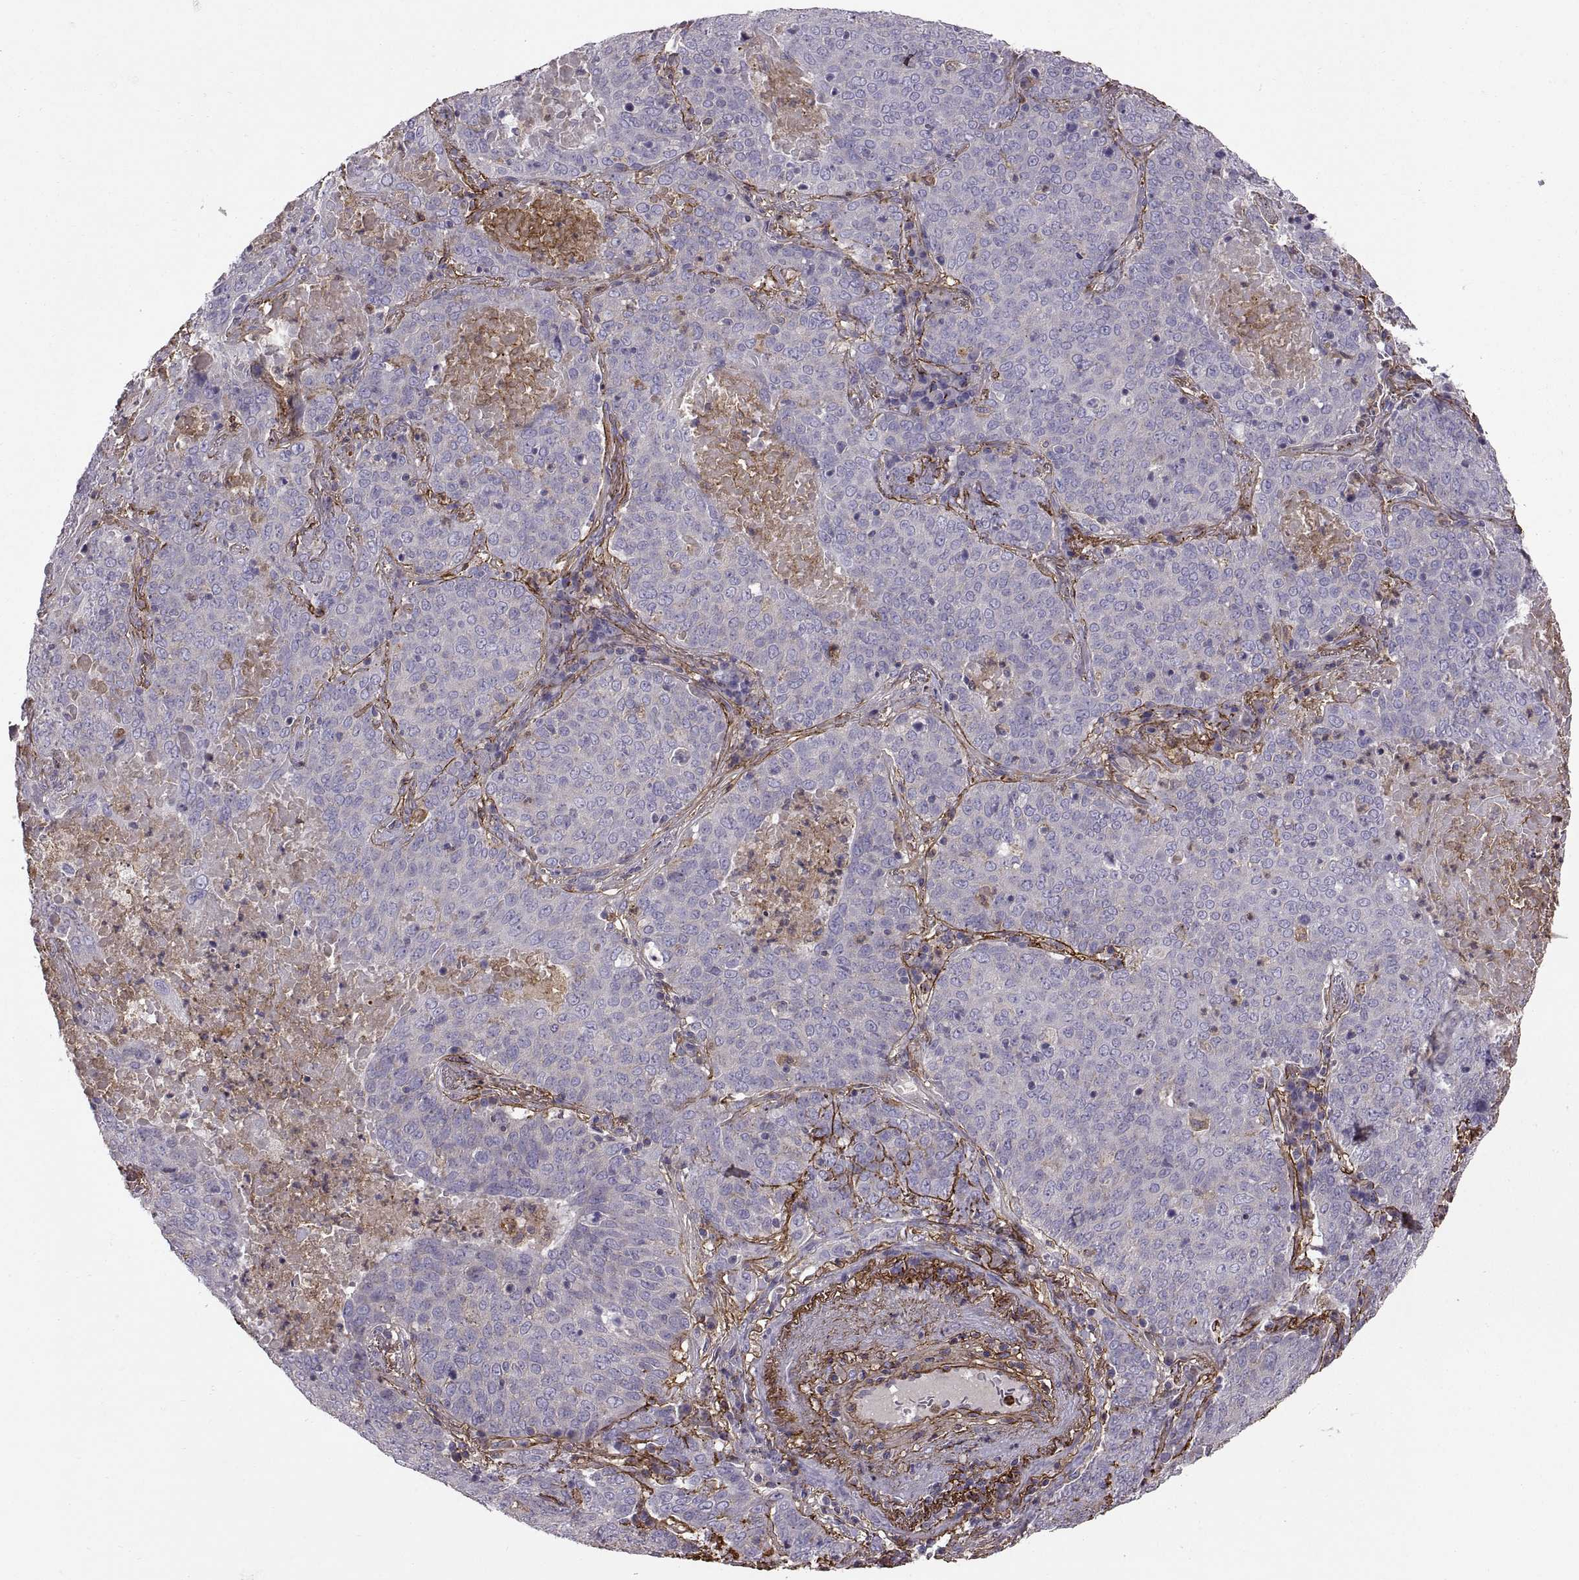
{"staining": {"intensity": "negative", "quantity": "none", "location": "none"}, "tissue": "lung cancer", "cell_type": "Tumor cells", "image_type": "cancer", "snomed": [{"axis": "morphology", "description": "Squamous cell carcinoma, NOS"}, {"axis": "topography", "description": "Lung"}], "caption": "Protein analysis of lung cancer displays no significant expression in tumor cells.", "gene": "EMILIN2", "patient": {"sex": "male", "age": 82}}